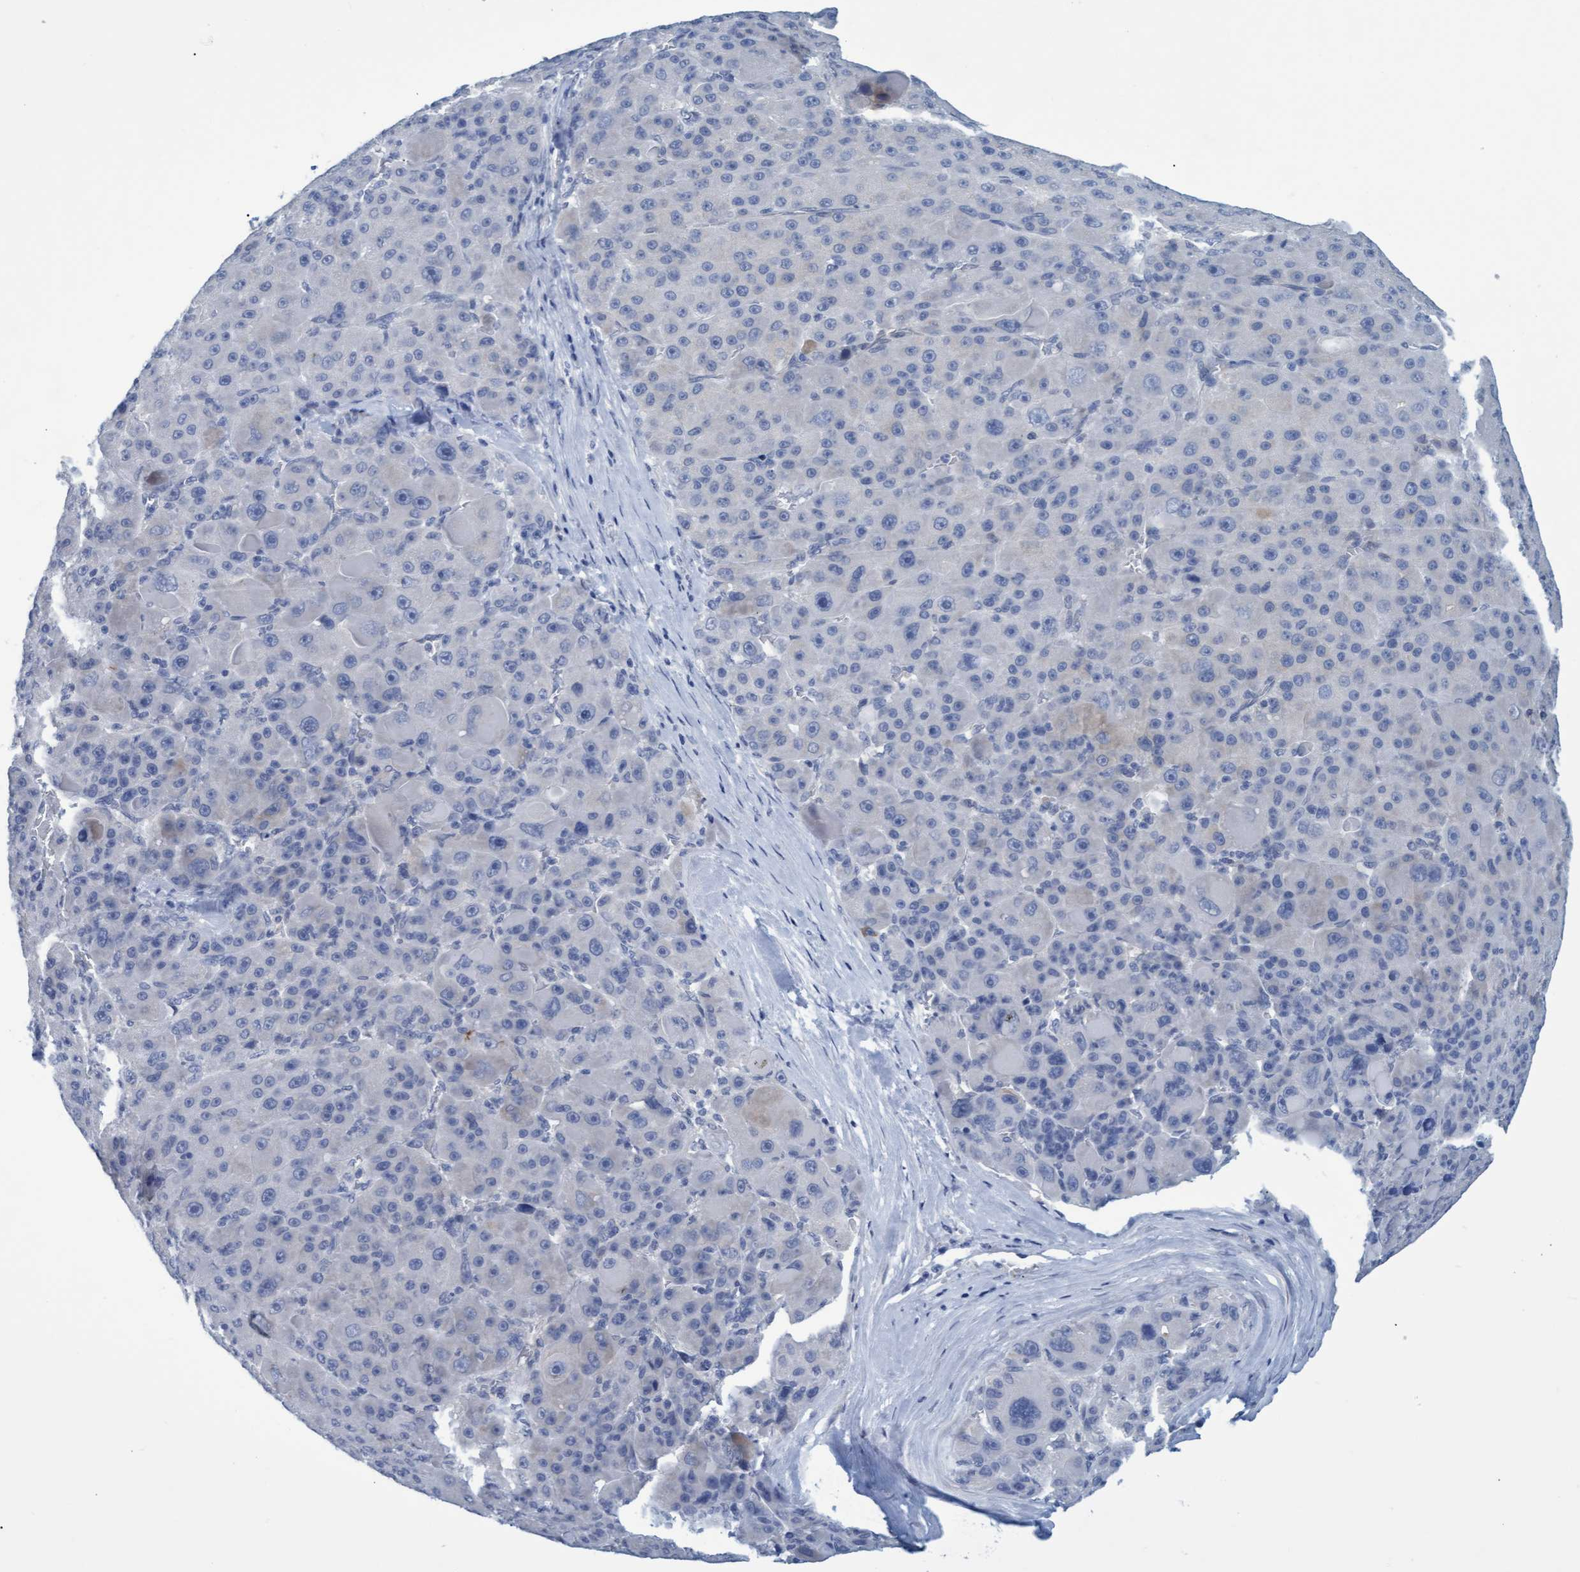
{"staining": {"intensity": "negative", "quantity": "none", "location": "none"}, "tissue": "liver cancer", "cell_type": "Tumor cells", "image_type": "cancer", "snomed": [{"axis": "morphology", "description": "Carcinoma, Hepatocellular, NOS"}, {"axis": "topography", "description": "Liver"}], "caption": "Immunohistochemistry (IHC) of human liver cancer (hepatocellular carcinoma) exhibits no staining in tumor cells.", "gene": "SSTR3", "patient": {"sex": "male", "age": 76}}